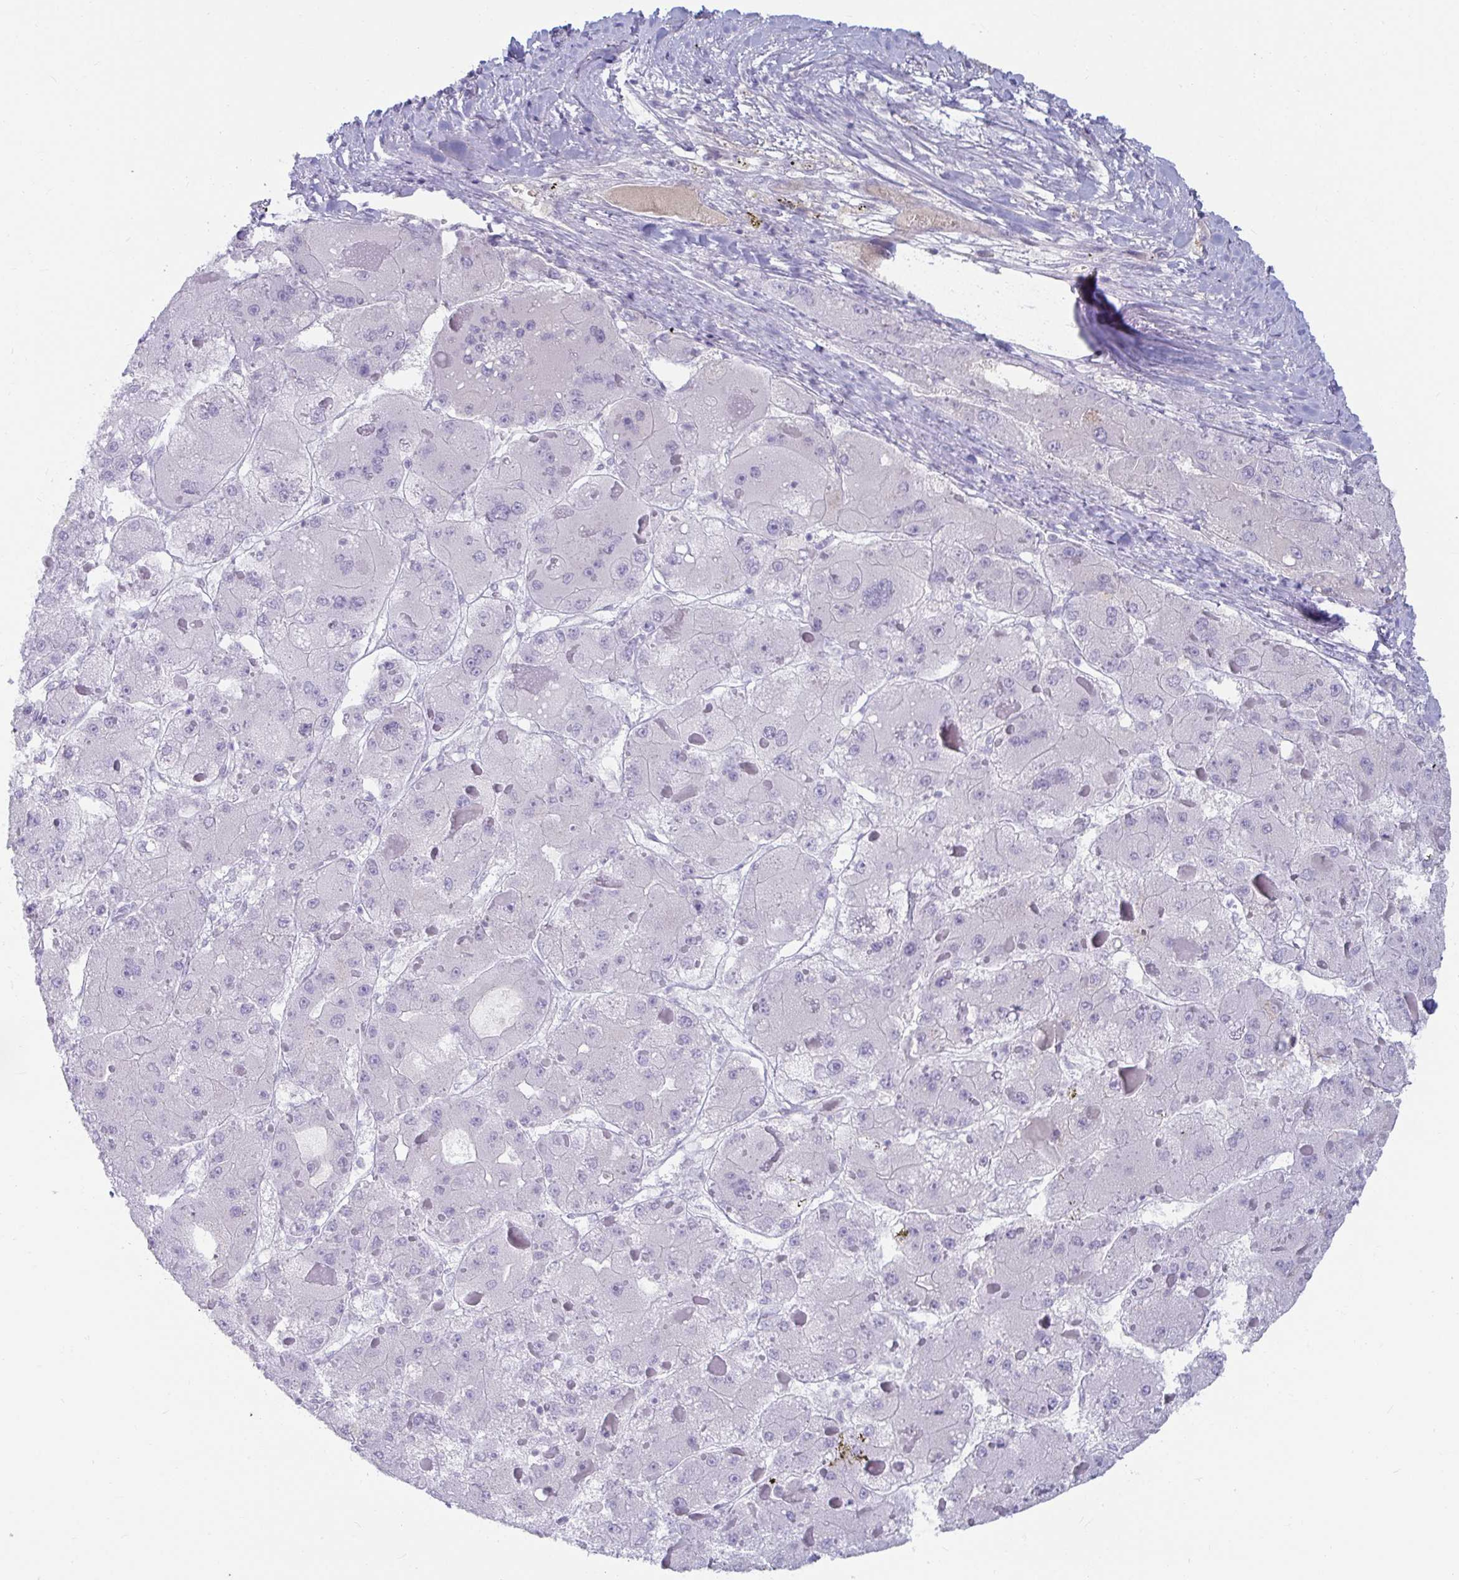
{"staining": {"intensity": "negative", "quantity": "none", "location": "none"}, "tissue": "liver cancer", "cell_type": "Tumor cells", "image_type": "cancer", "snomed": [{"axis": "morphology", "description": "Carcinoma, Hepatocellular, NOS"}, {"axis": "topography", "description": "Liver"}], "caption": "Immunohistochemistry (IHC) image of liver cancer stained for a protein (brown), which shows no expression in tumor cells.", "gene": "NPY", "patient": {"sex": "female", "age": 73}}